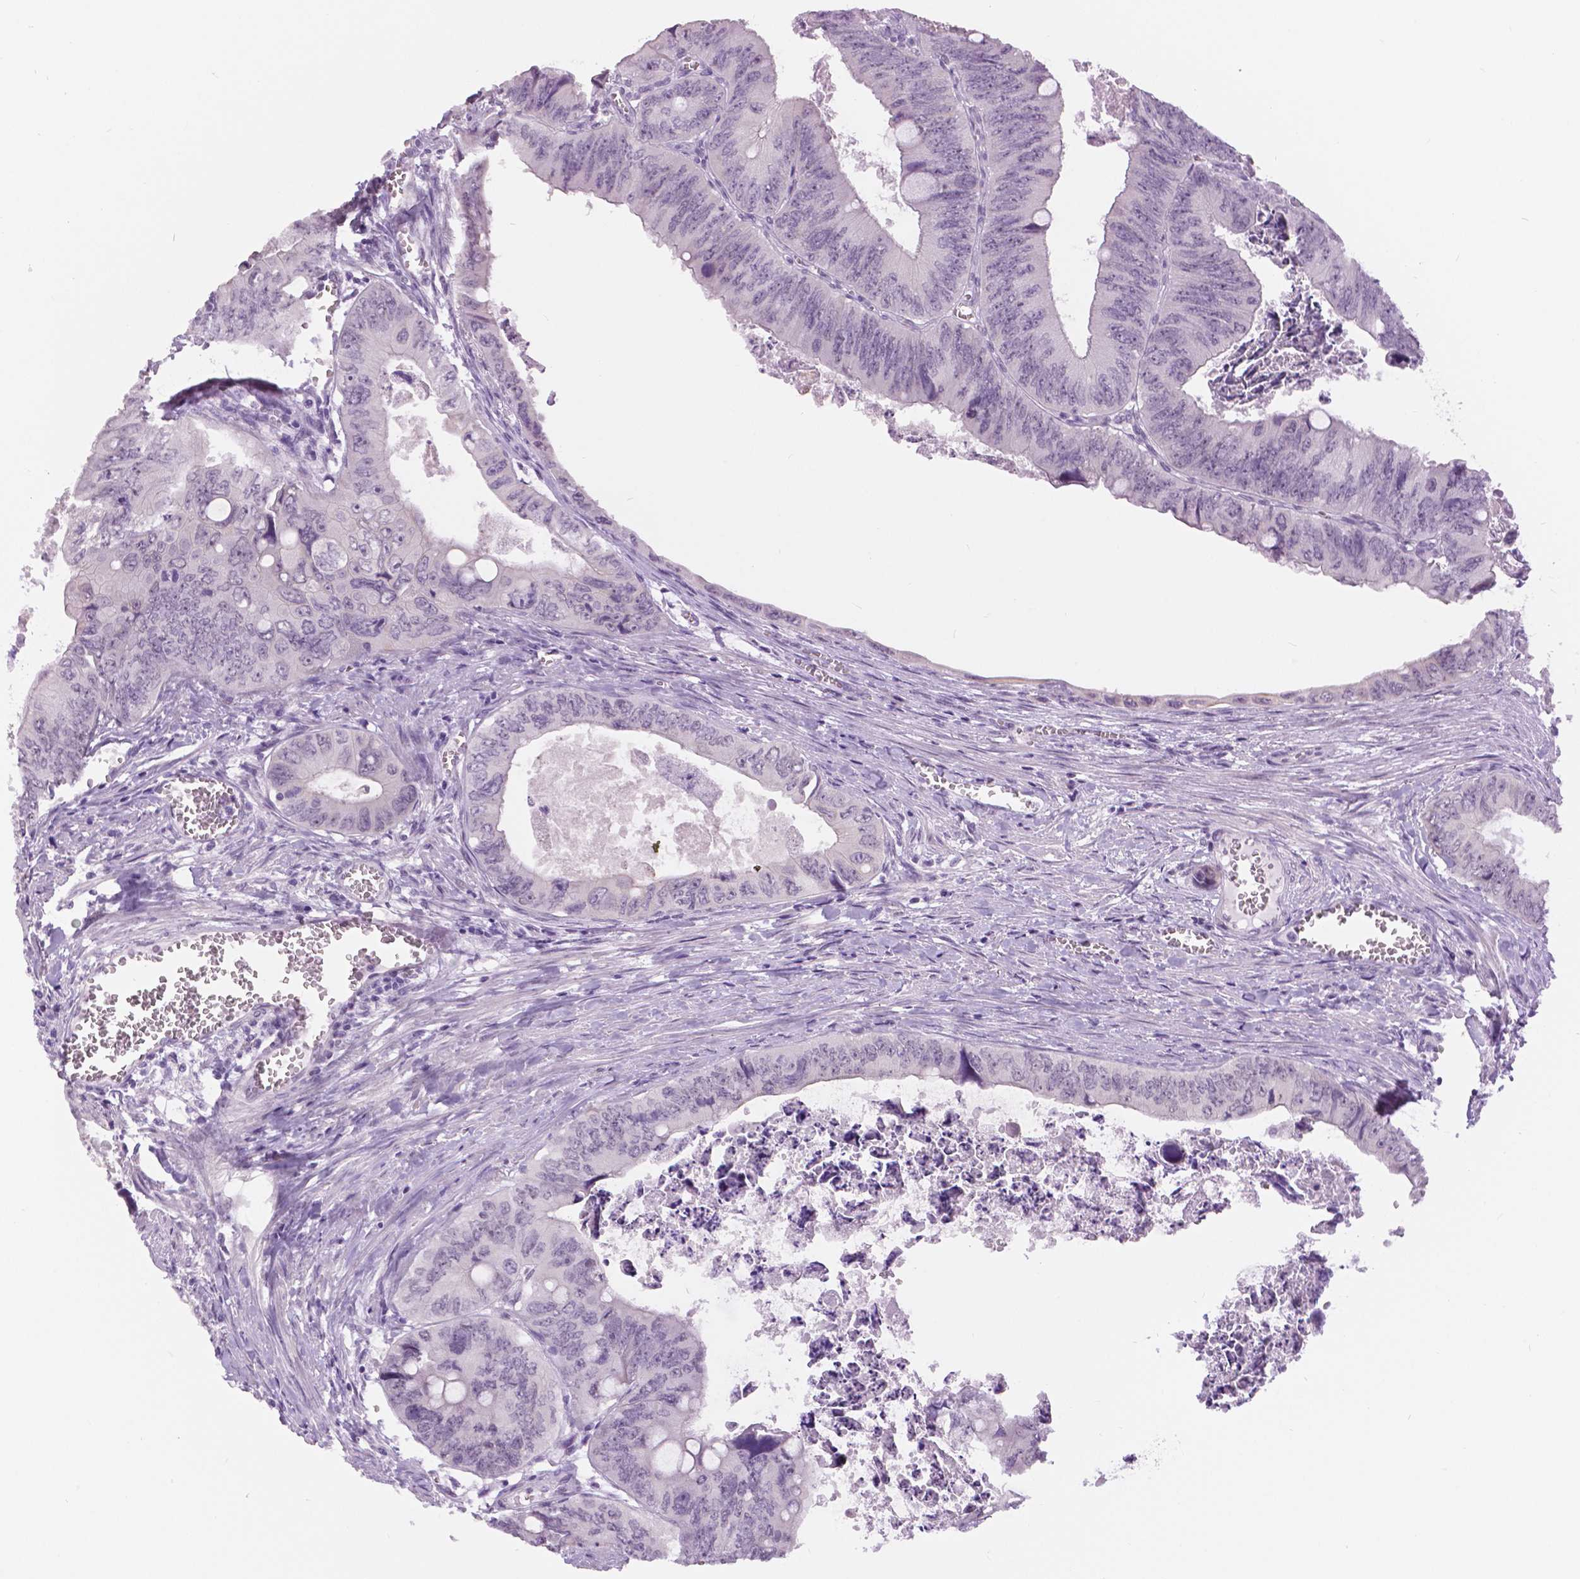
{"staining": {"intensity": "negative", "quantity": "none", "location": "none"}, "tissue": "colorectal cancer", "cell_type": "Tumor cells", "image_type": "cancer", "snomed": [{"axis": "morphology", "description": "Adenocarcinoma, NOS"}, {"axis": "topography", "description": "Colon"}], "caption": "Immunohistochemistry (IHC) of human colorectal cancer (adenocarcinoma) shows no staining in tumor cells.", "gene": "MYOM1", "patient": {"sex": "female", "age": 84}}